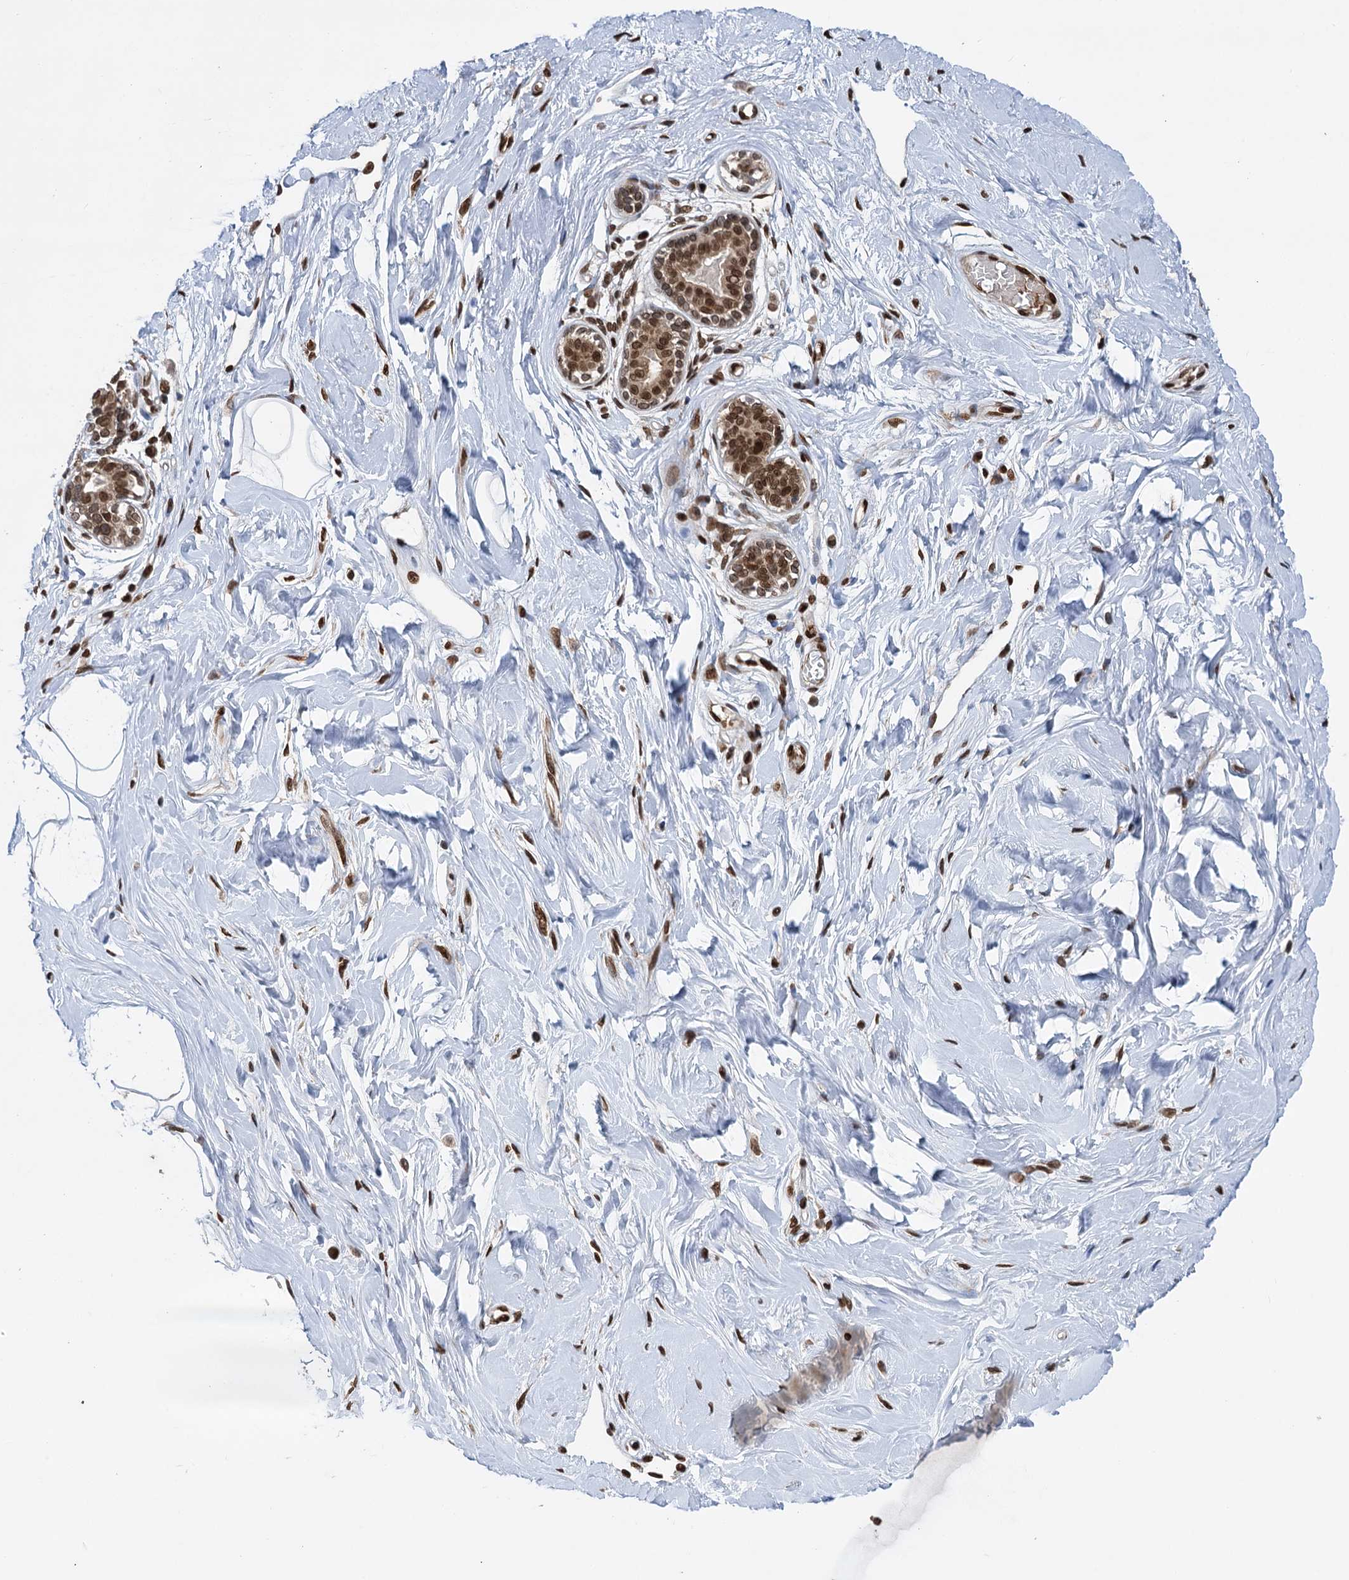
{"staining": {"intensity": "strong", "quantity": ">75%", "location": "nuclear"}, "tissue": "breast", "cell_type": "Adipocytes", "image_type": "normal", "snomed": [{"axis": "morphology", "description": "Normal tissue, NOS"}, {"axis": "topography", "description": "Breast"}], "caption": "Immunohistochemical staining of benign human breast shows strong nuclear protein positivity in approximately >75% of adipocytes.", "gene": "MESD", "patient": {"sex": "female", "age": 45}}